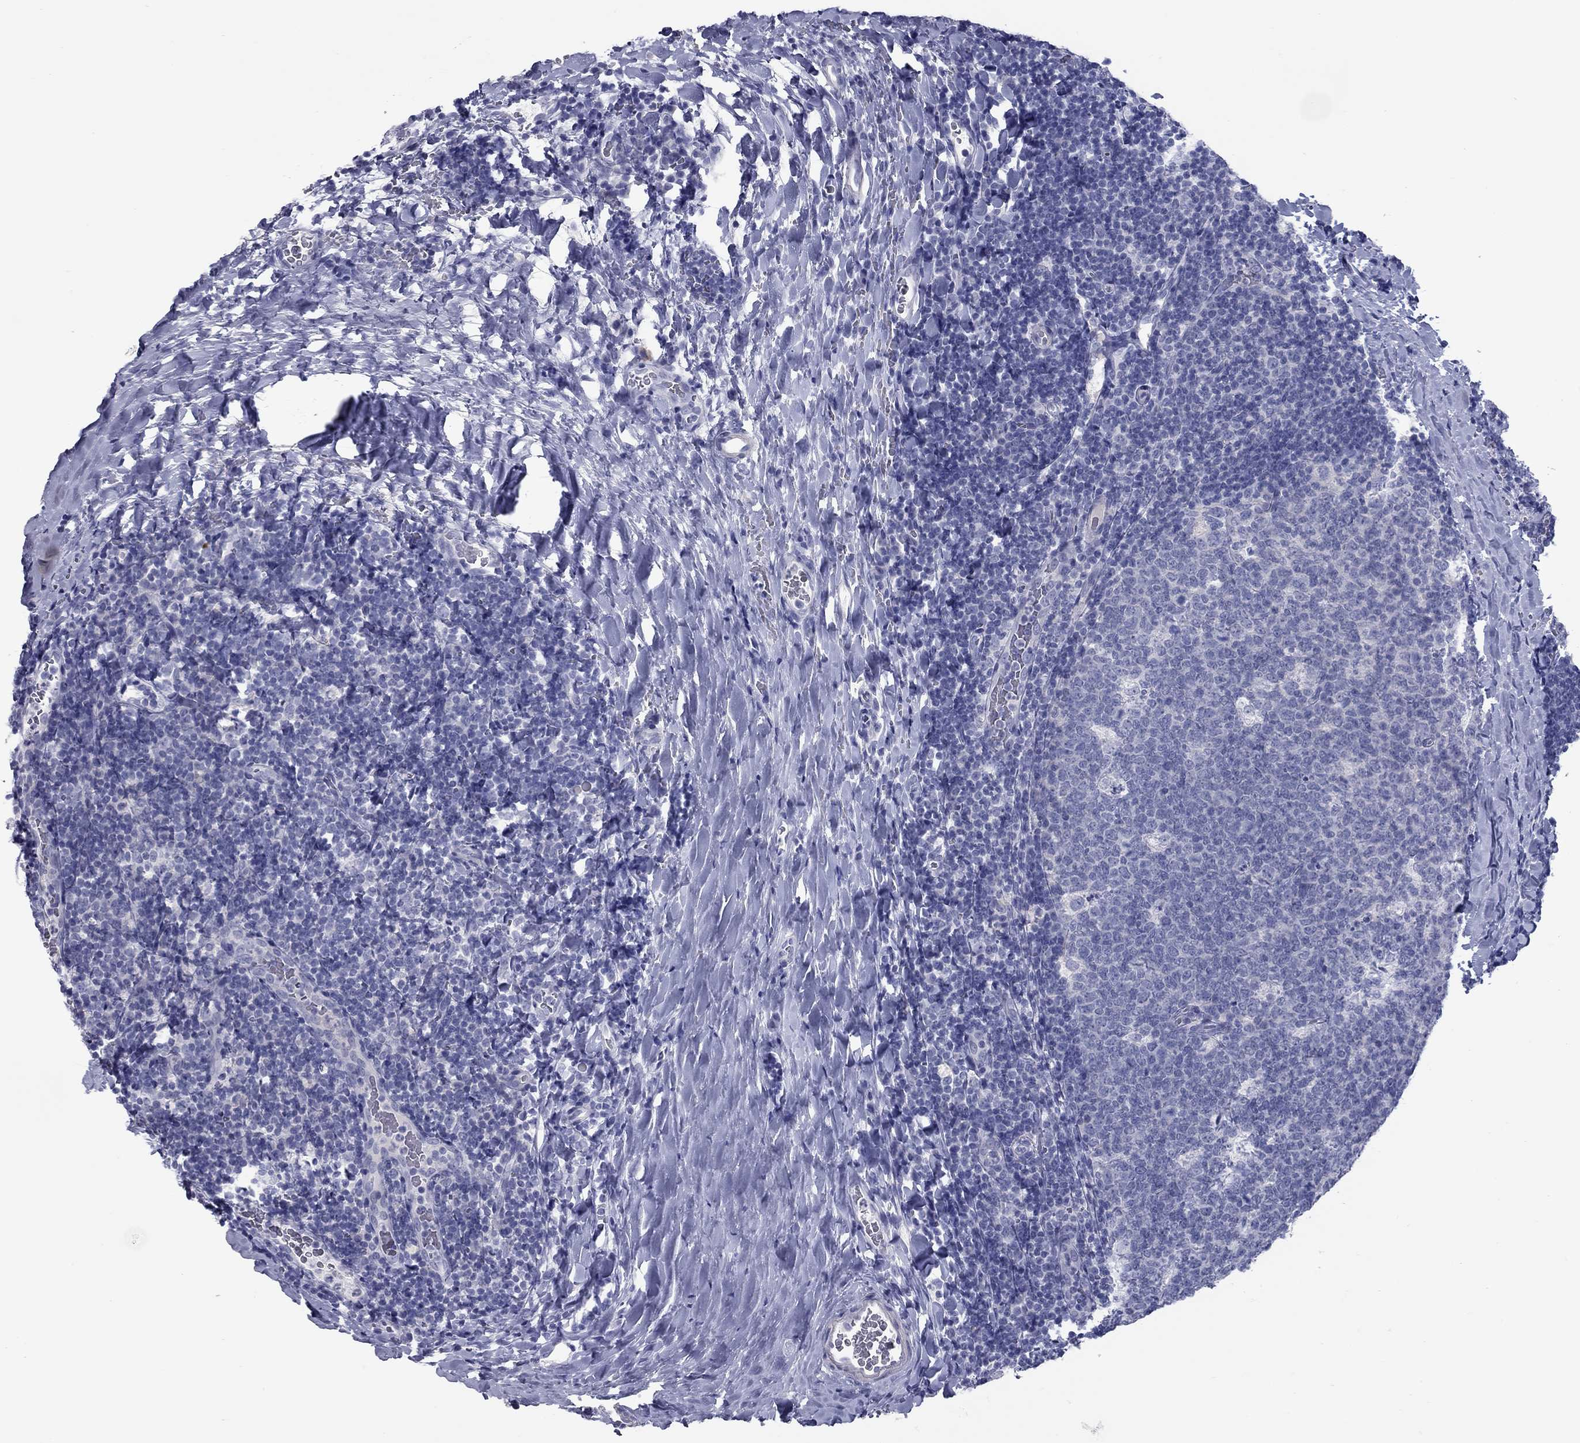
{"staining": {"intensity": "negative", "quantity": "none", "location": "none"}, "tissue": "tonsil", "cell_type": "Germinal center cells", "image_type": "normal", "snomed": [{"axis": "morphology", "description": "Normal tissue, NOS"}, {"axis": "topography", "description": "Tonsil"}], "caption": "A high-resolution photomicrograph shows IHC staining of benign tonsil, which exhibits no significant positivity in germinal center cells.", "gene": "KIRREL2", "patient": {"sex": "male", "age": 17}}